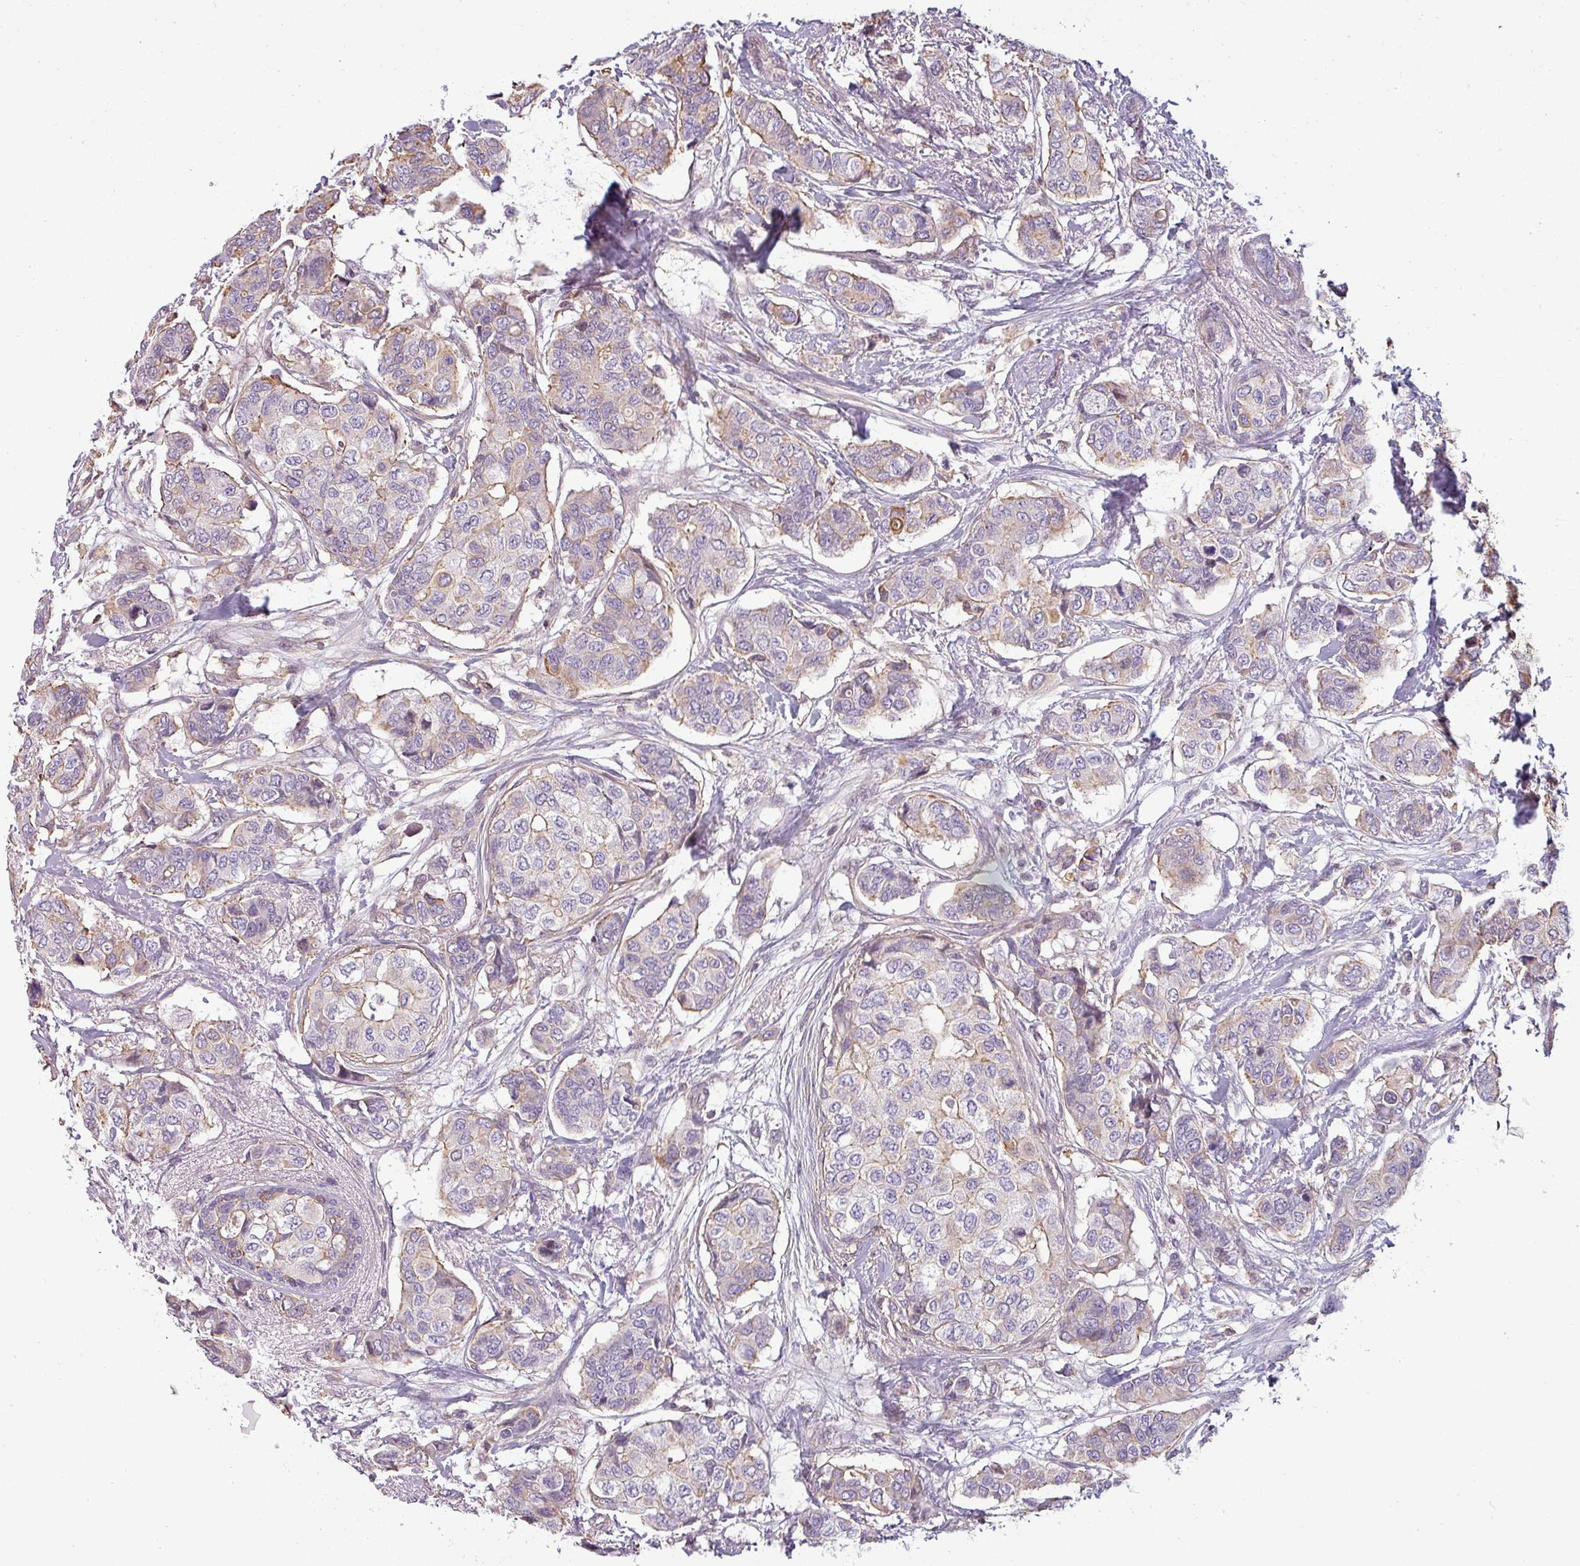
{"staining": {"intensity": "weak", "quantity": "<25%", "location": "cytoplasmic/membranous"}, "tissue": "breast cancer", "cell_type": "Tumor cells", "image_type": "cancer", "snomed": [{"axis": "morphology", "description": "Lobular carcinoma"}, {"axis": "topography", "description": "Breast"}], "caption": "The histopathology image shows no significant expression in tumor cells of breast cancer (lobular carcinoma).", "gene": "ZNF835", "patient": {"sex": "female", "age": 51}}